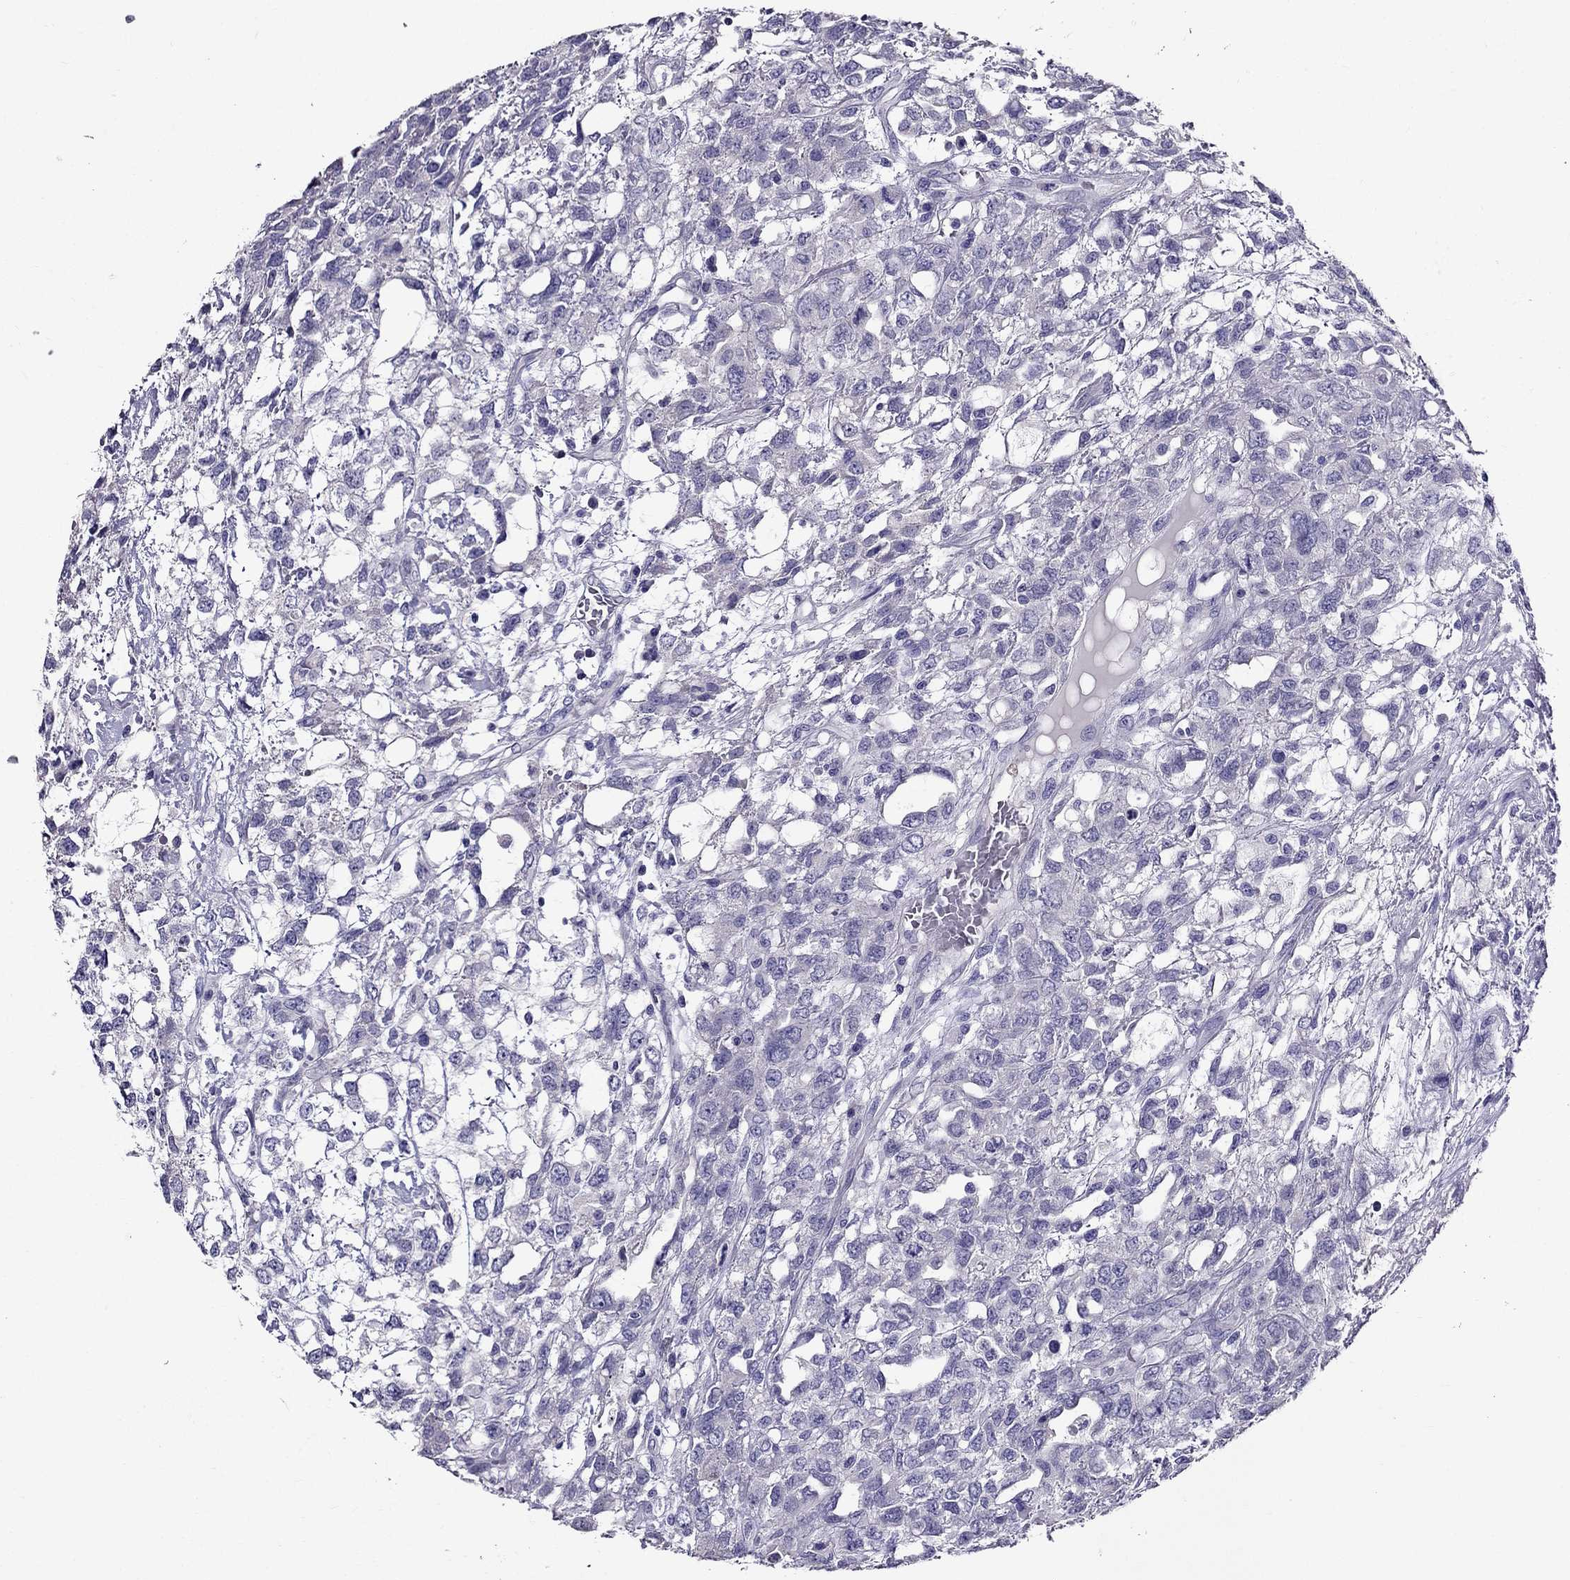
{"staining": {"intensity": "negative", "quantity": "none", "location": "none"}, "tissue": "testis cancer", "cell_type": "Tumor cells", "image_type": "cancer", "snomed": [{"axis": "morphology", "description": "Seminoma, NOS"}, {"axis": "topography", "description": "Testis"}], "caption": "Tumor cells are negative for protein expression in human seminoma (testis).", "gene": "ZNF541", "patient": {"sex": "male", "age": 52}}